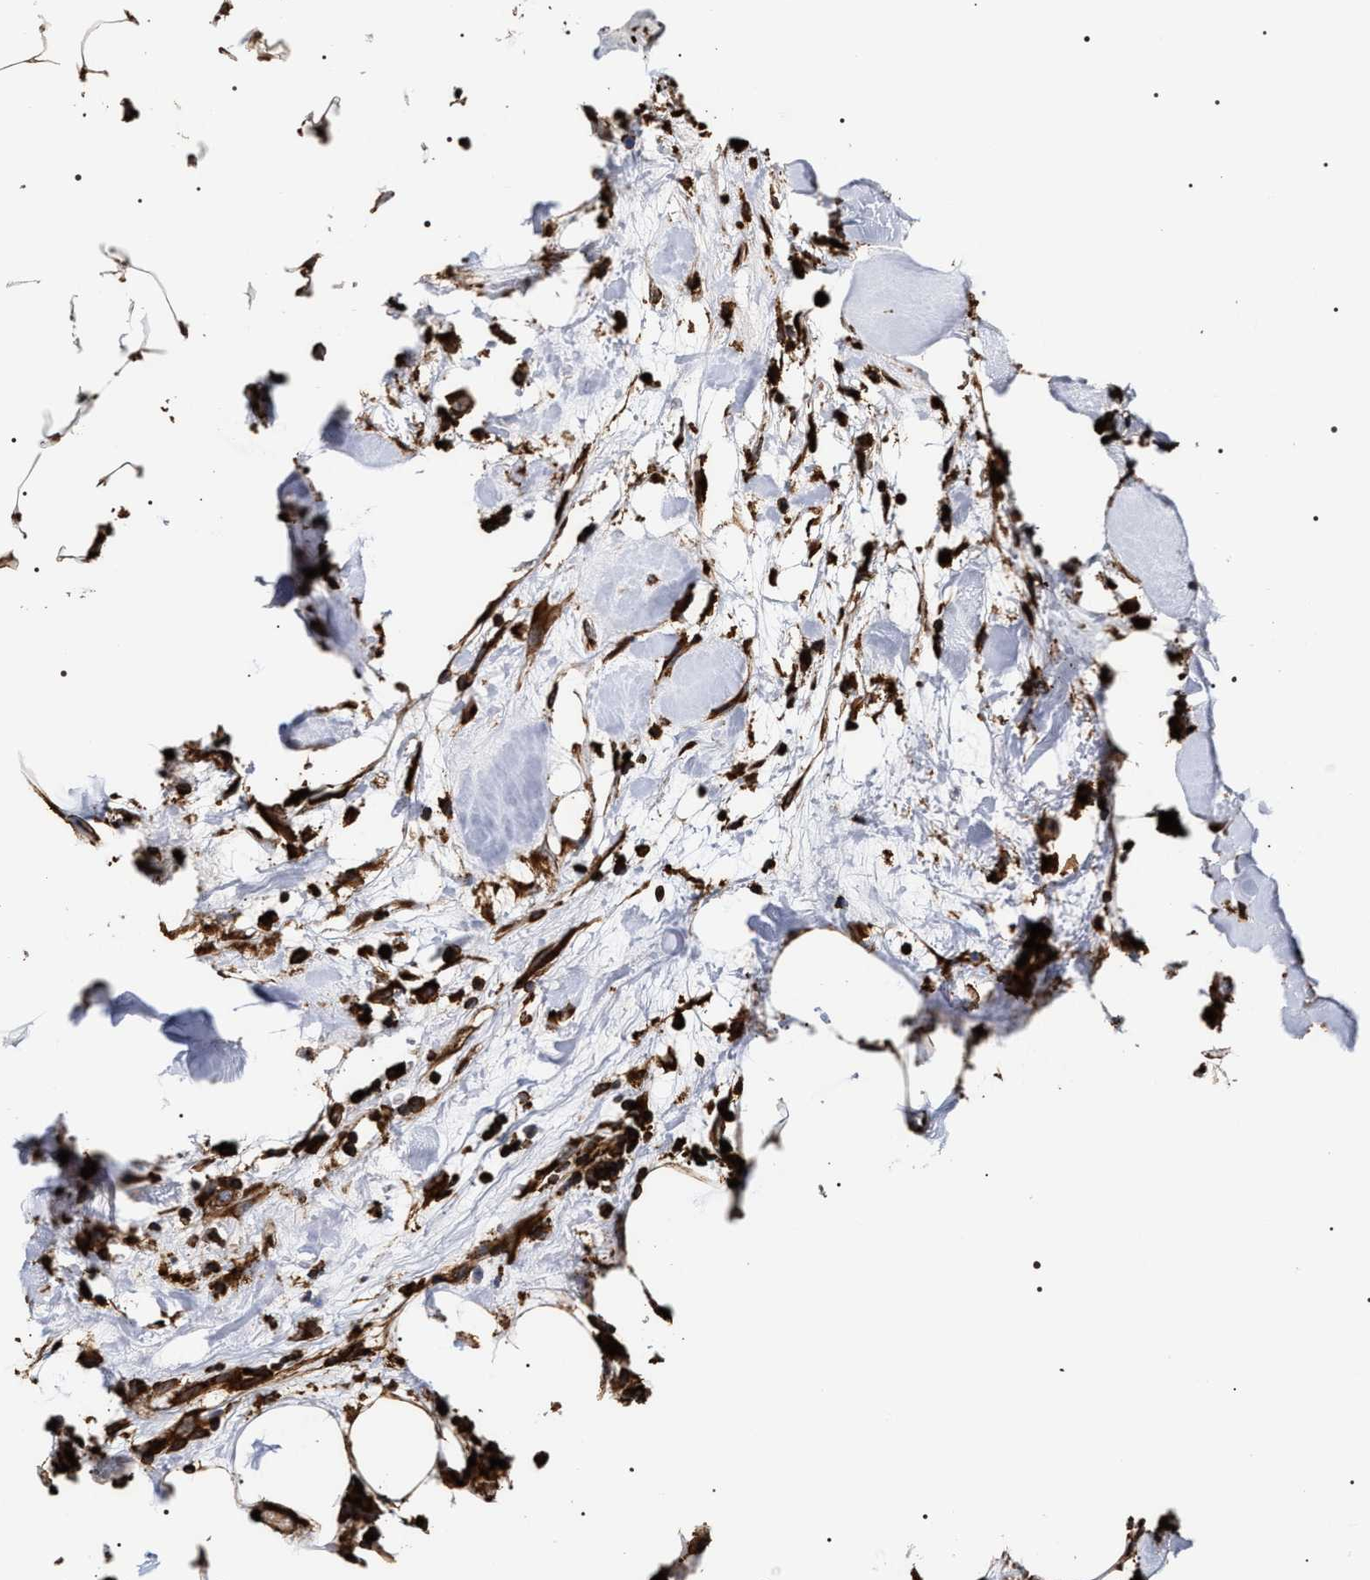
{"staining": {"intensity": "strong", "quantity": ">75%", "location": "cytoplasmic/membranous"}, "tissue": "breast cancer", "cell_type": "Tumor cells", "image_type": "cancer", "snomed": [{"axis": "morphology", "description": "Duct carcinoma"}, {"axis": "topography", "description": "Breast"}], "caption": "Immunohistochemistry (IHC) (DAB (3,3'-diaminobenzidine)) staining of invasive ductal carcinoma (breast) shows strong cytoplasmic/membranous protein expression in approximately >75% of tumor cells. Nuclei are stained in blue.", "gene": "SERBP1", "patient": {"sex": "female", "age": 37}}